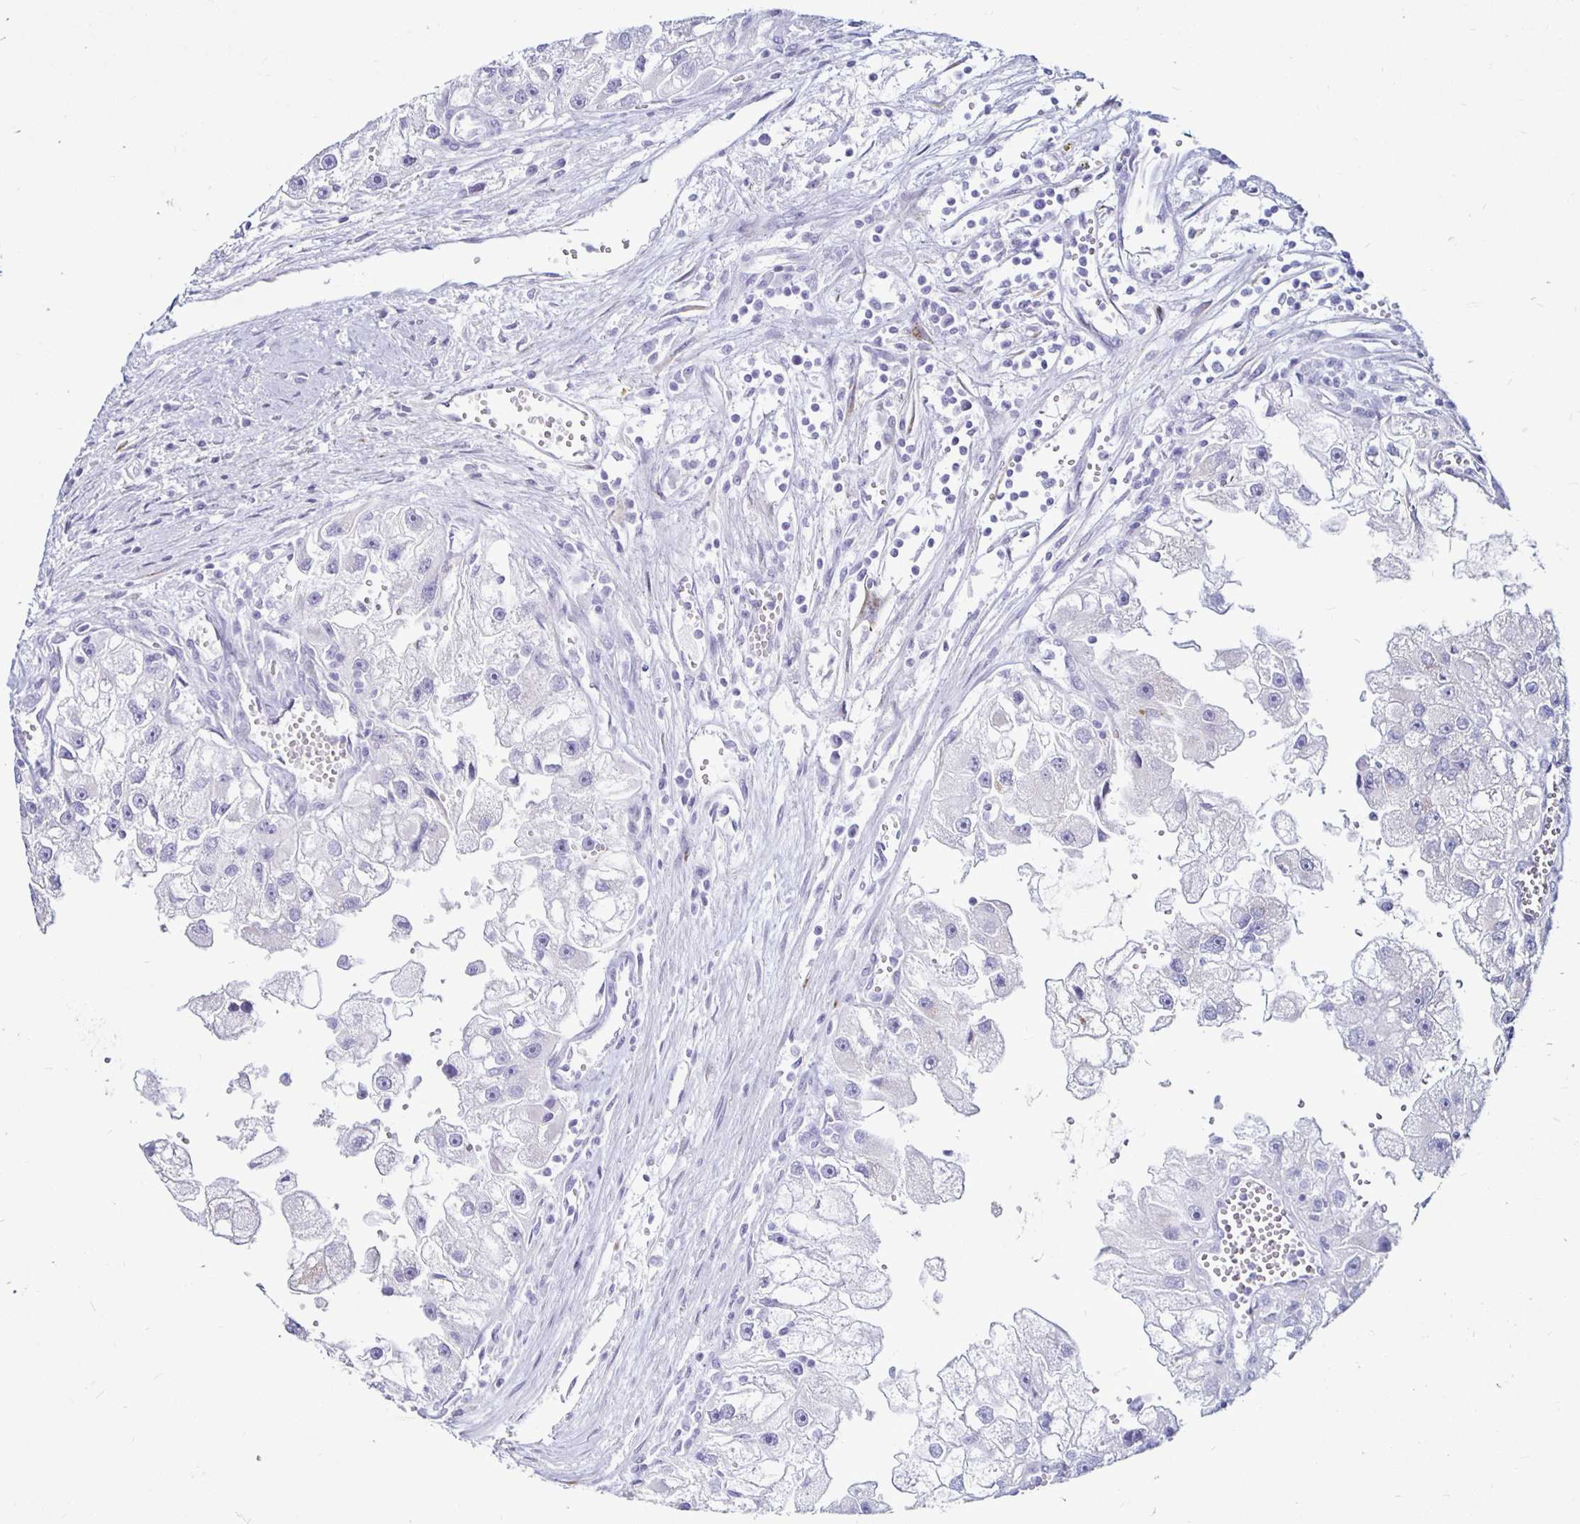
{"staining": {"intensity": "negative", "quantity": "none", "location": "none"}, "tissue": "renal cancer", "cell_type": "Tumor cells", "image_type": "cancer", "snomed": [{"axis": "morphology", "description": "Adenocarcinoma, NOS"}, {"axis": "topography", "description": "Kidney"}], "caption": "The image reveals no staining of tumor cells in renal cancer. (Stains: DAB IHC with hematoxylin counter stain, Microscopy: brightfield microscopy at high magnification).", "gene": "TIMP1", "patient": {"sex": "male", "age": 63}}